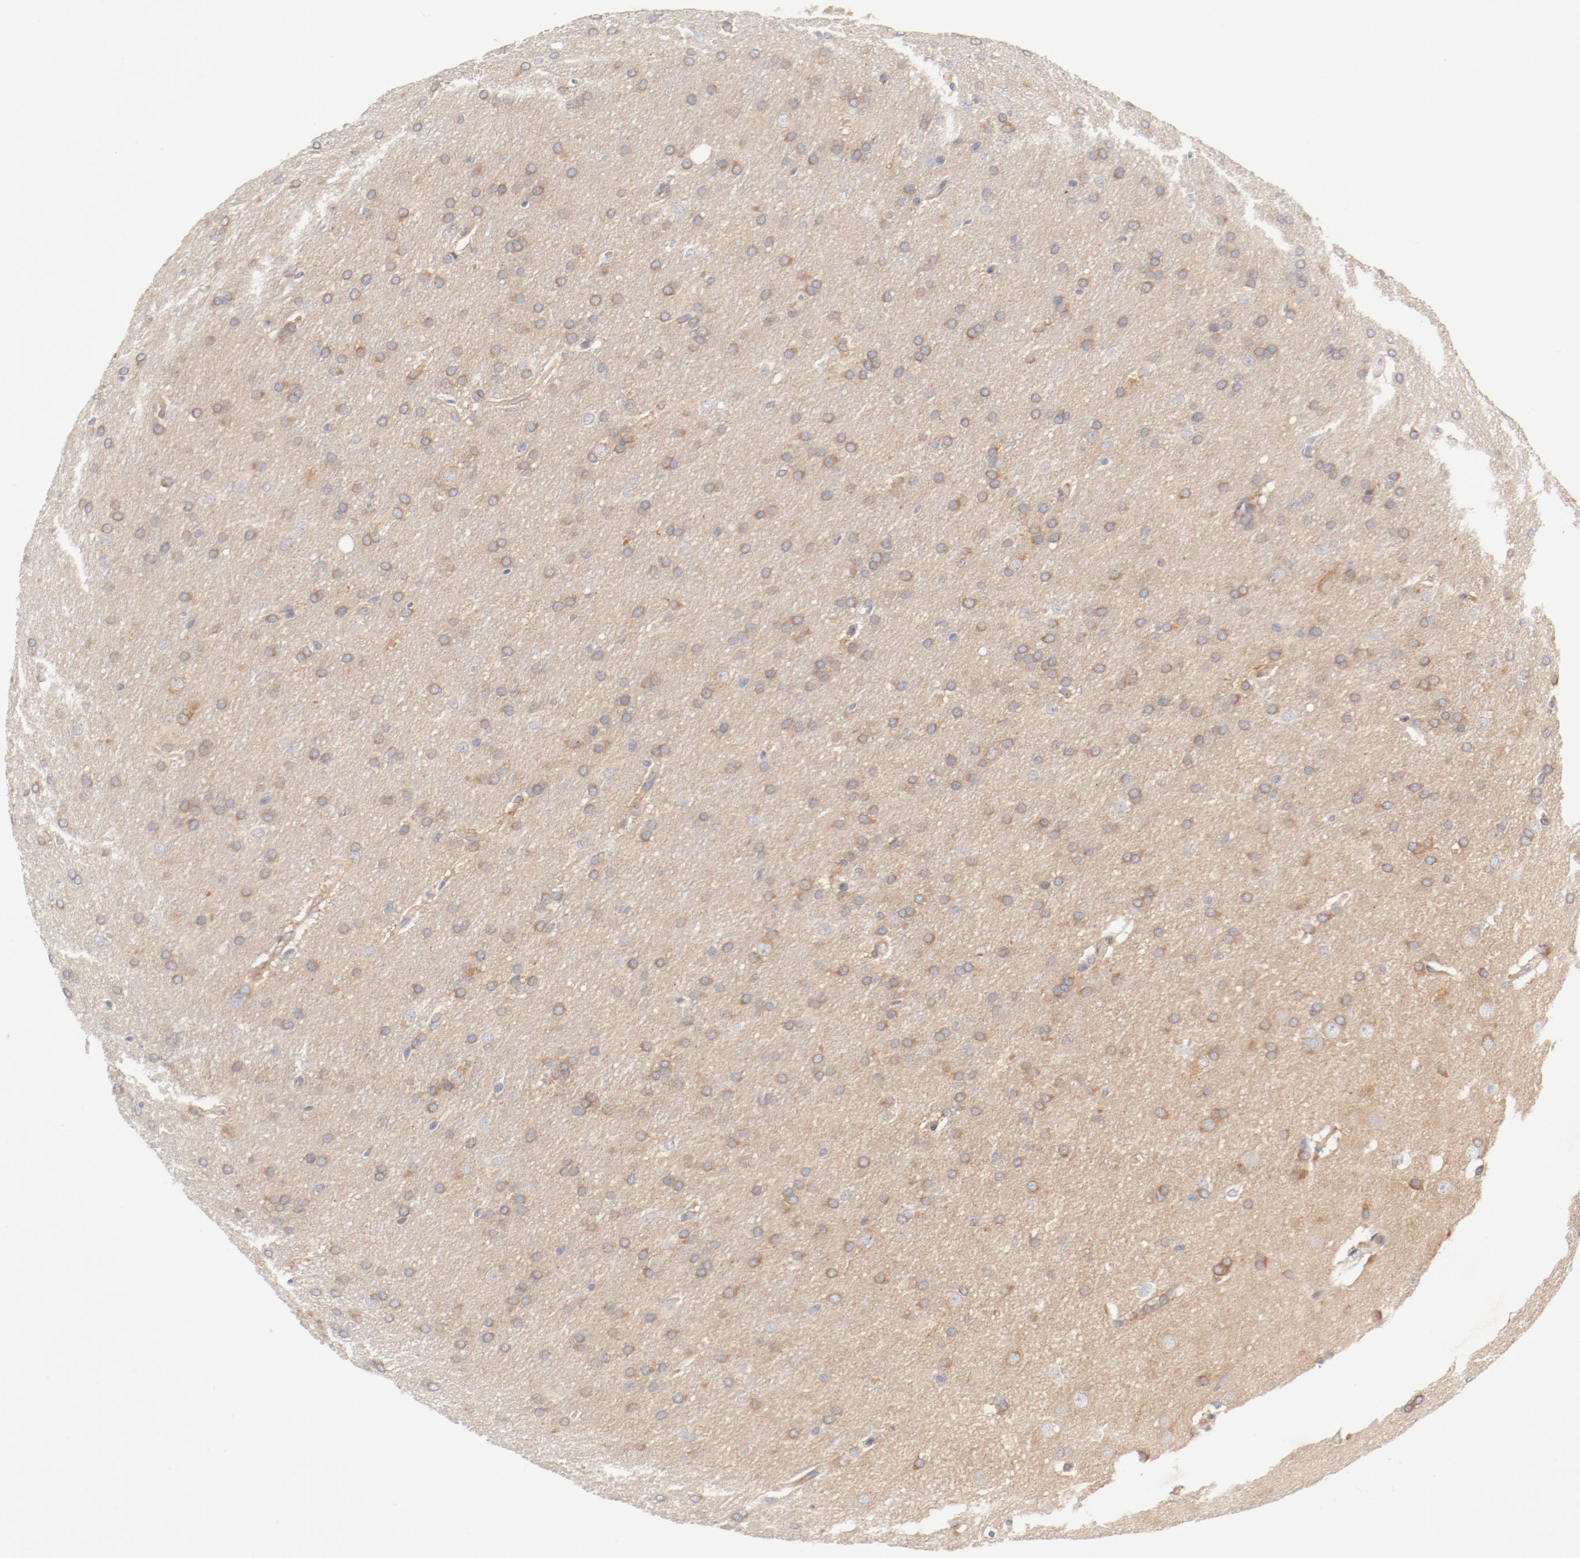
{"staining": {"intensity": "moderate", "quantity": ">75%", "location": "cytoplasmic/membranous"}, "tissue": "glioma", "cell_type": "Tumor cells", "image_type": "cancer", "snomed": [{"axis": "morphology", "description": "Glioma, malignant, Low grade"}, {"axis": "topography", "description": "Brain"}], "caption": "An immunohistochemistry (IHC) histopathology image of tumor tissue is shown. Protein staining in brown highlights moderate cytoplasmic/membranous positivity in glioma within tumor cells. (DAB IHC, brown staining for protein, blue staining for nuclei).", "gene": "DYNC1H1", "patient": {"sex": "female", "age": 32}}